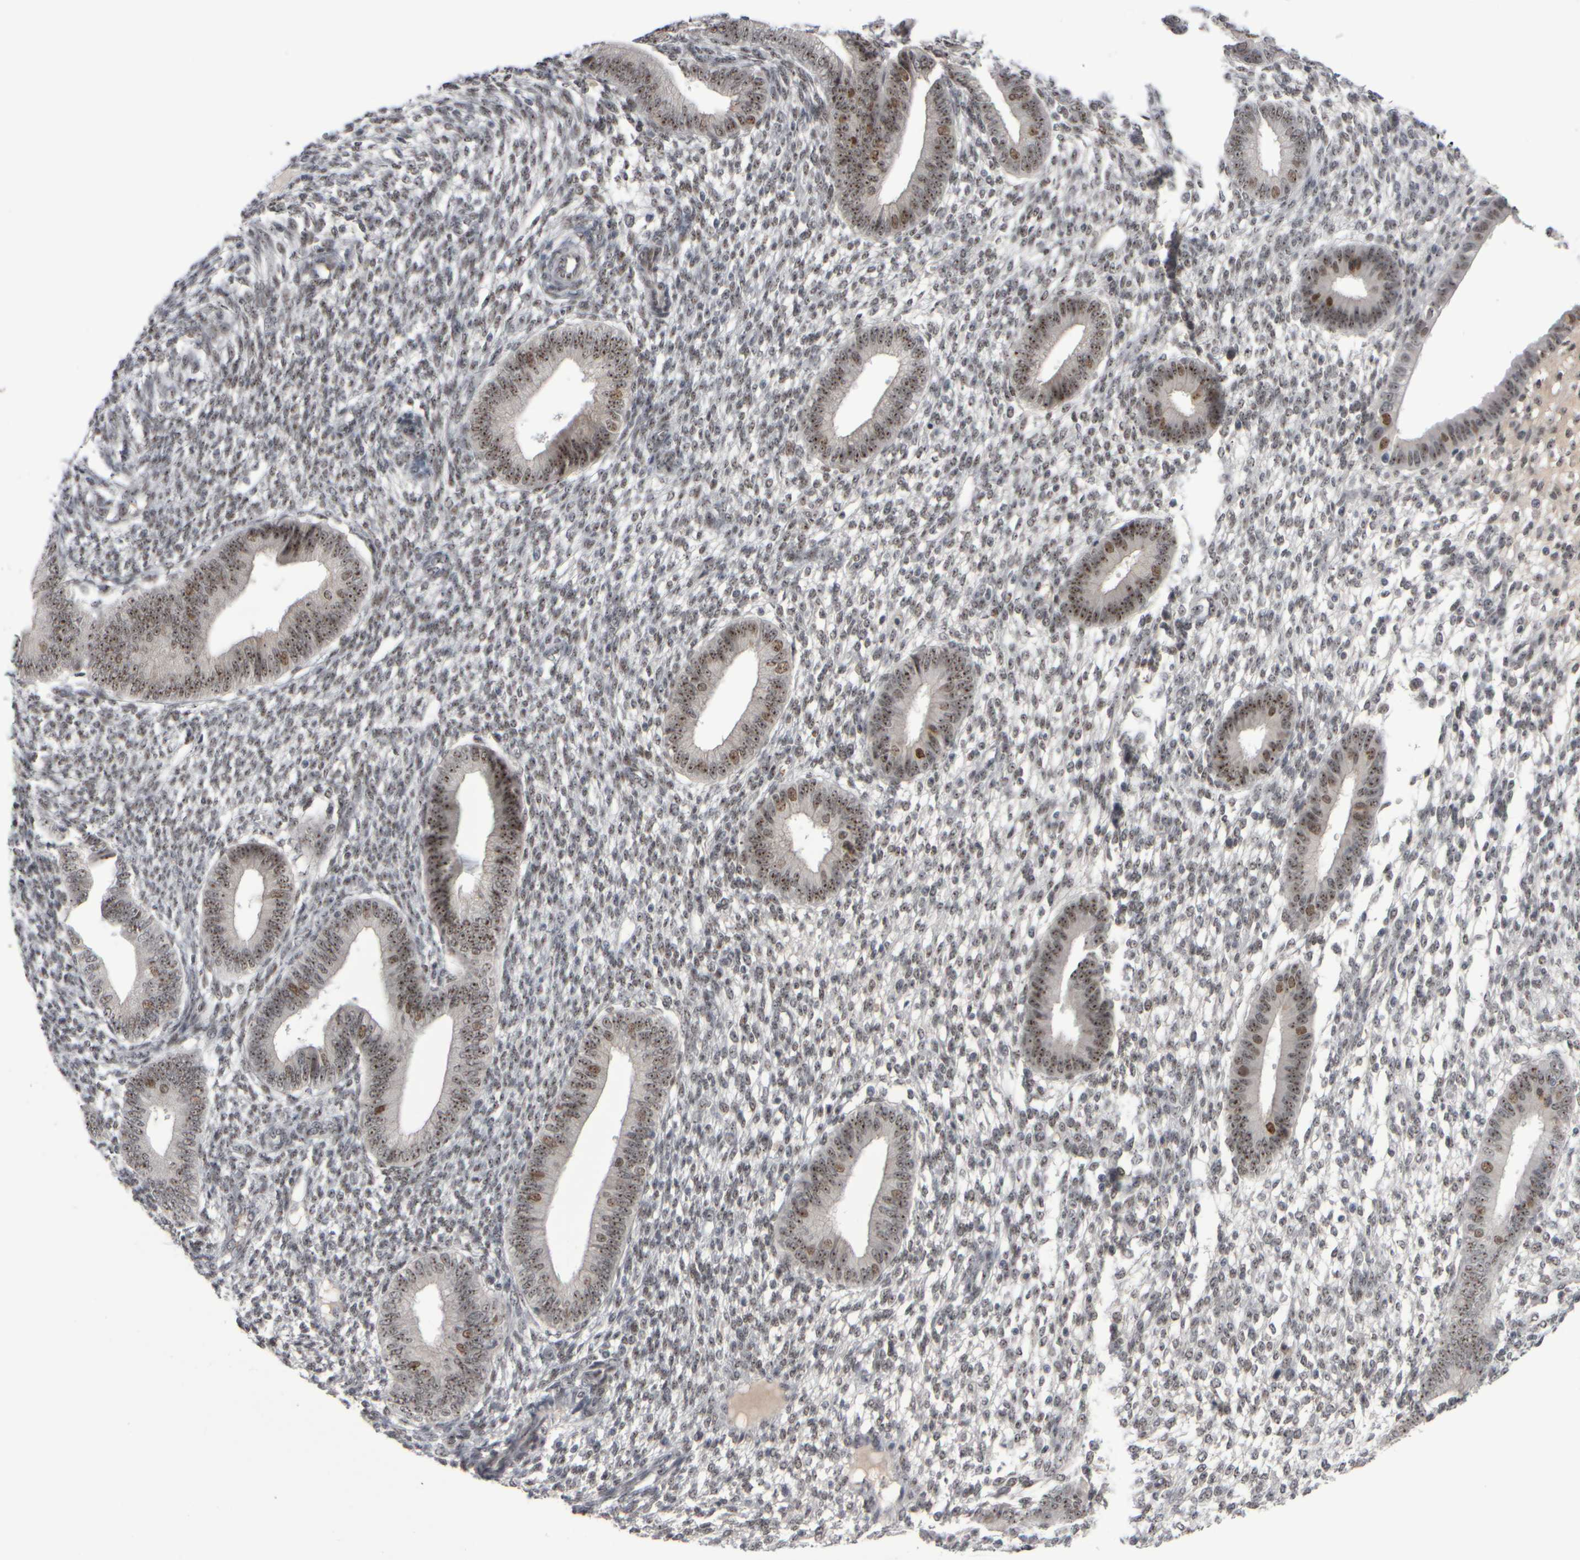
{"staining": {"intensity": "weak", "quantity": ">75%", "location": "nuclear"}, "tissue": "endometrium", "cell_type": "Cells in endometrial stroma", "image_type": "normal", "snomed": [{"axis": "morphology", "description": "Normal tissue, NOS"}, {"axis": "topography", "description": "Endometrium"}], "caption": "Brown immunohistochemical staining in unremarkable endometrium shows weak nuclear expression in about >75% of cells in endometrial stroma.", "gene": "SURF6", "patient": {"sex": "female", "age": 46}}